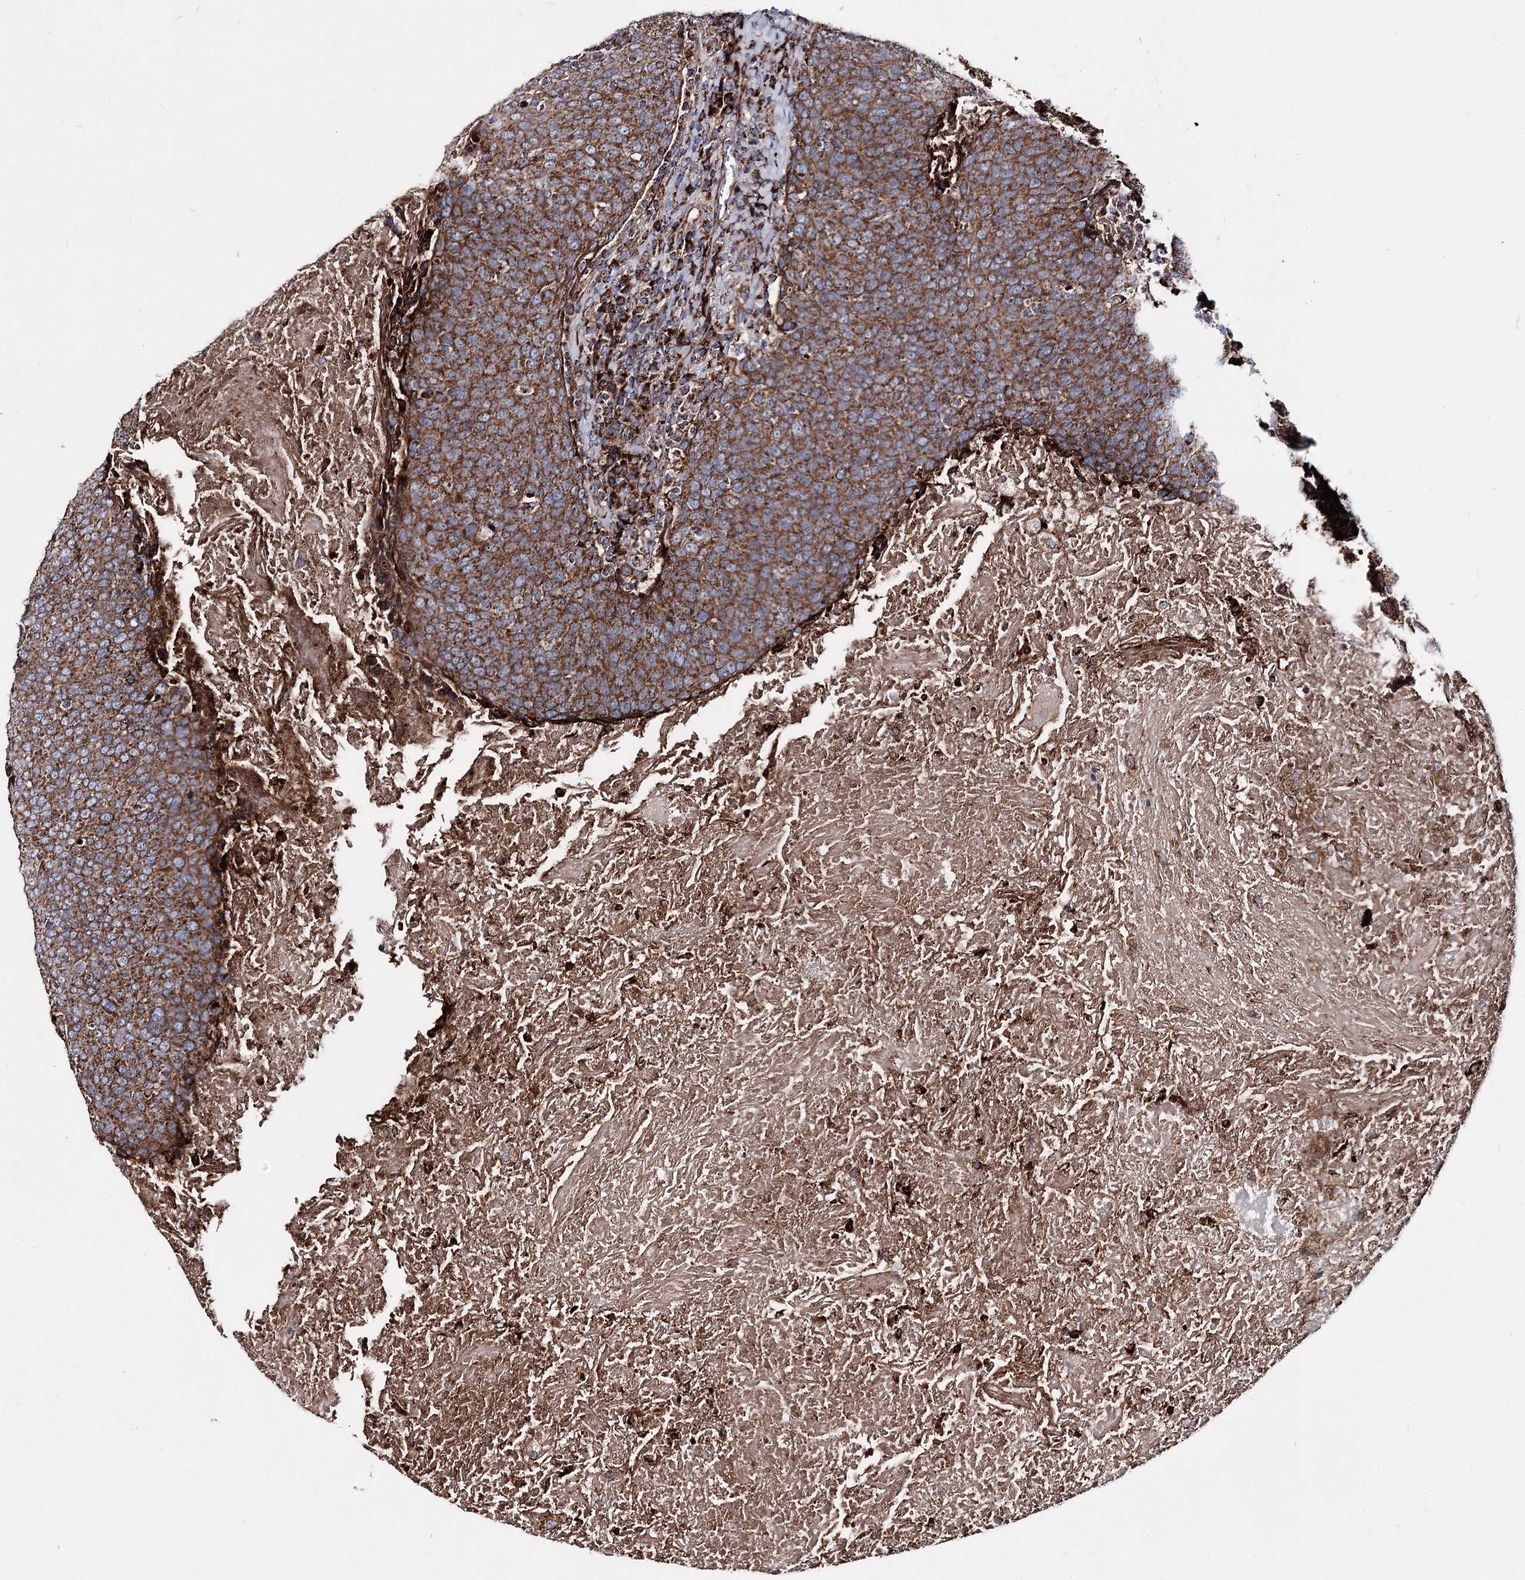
{"staining": {"intensity": "moderate", "quantity": ">75%", "location": "cytoplasmic/membranous"}, "tissue": "head and neck cancer", "cell_type": "Tumor cells", "image_type": "cancer", "snomed": [{"axis": "morphology", "description": "Squamous cell carcinoma, NOS"}, {"axis": "morphology", "description": "Squamous cell carcinoma, metastatic, NOS"}, {"axis": "topography", "description": "Lymph node"}, {"axis": "topography", "description": "Head-Neck"}], "caption": "Immunohistochemical staining of squamous cell carcinoma (head and neck) demonstrates moderate cytoplasmic/membranous protein expression in about >75% of tumor cells. (IHC, brightfield microscopy, high magnification).", "gene": "MSANTD2", "patient": {"sex": "male", "age": 62}}